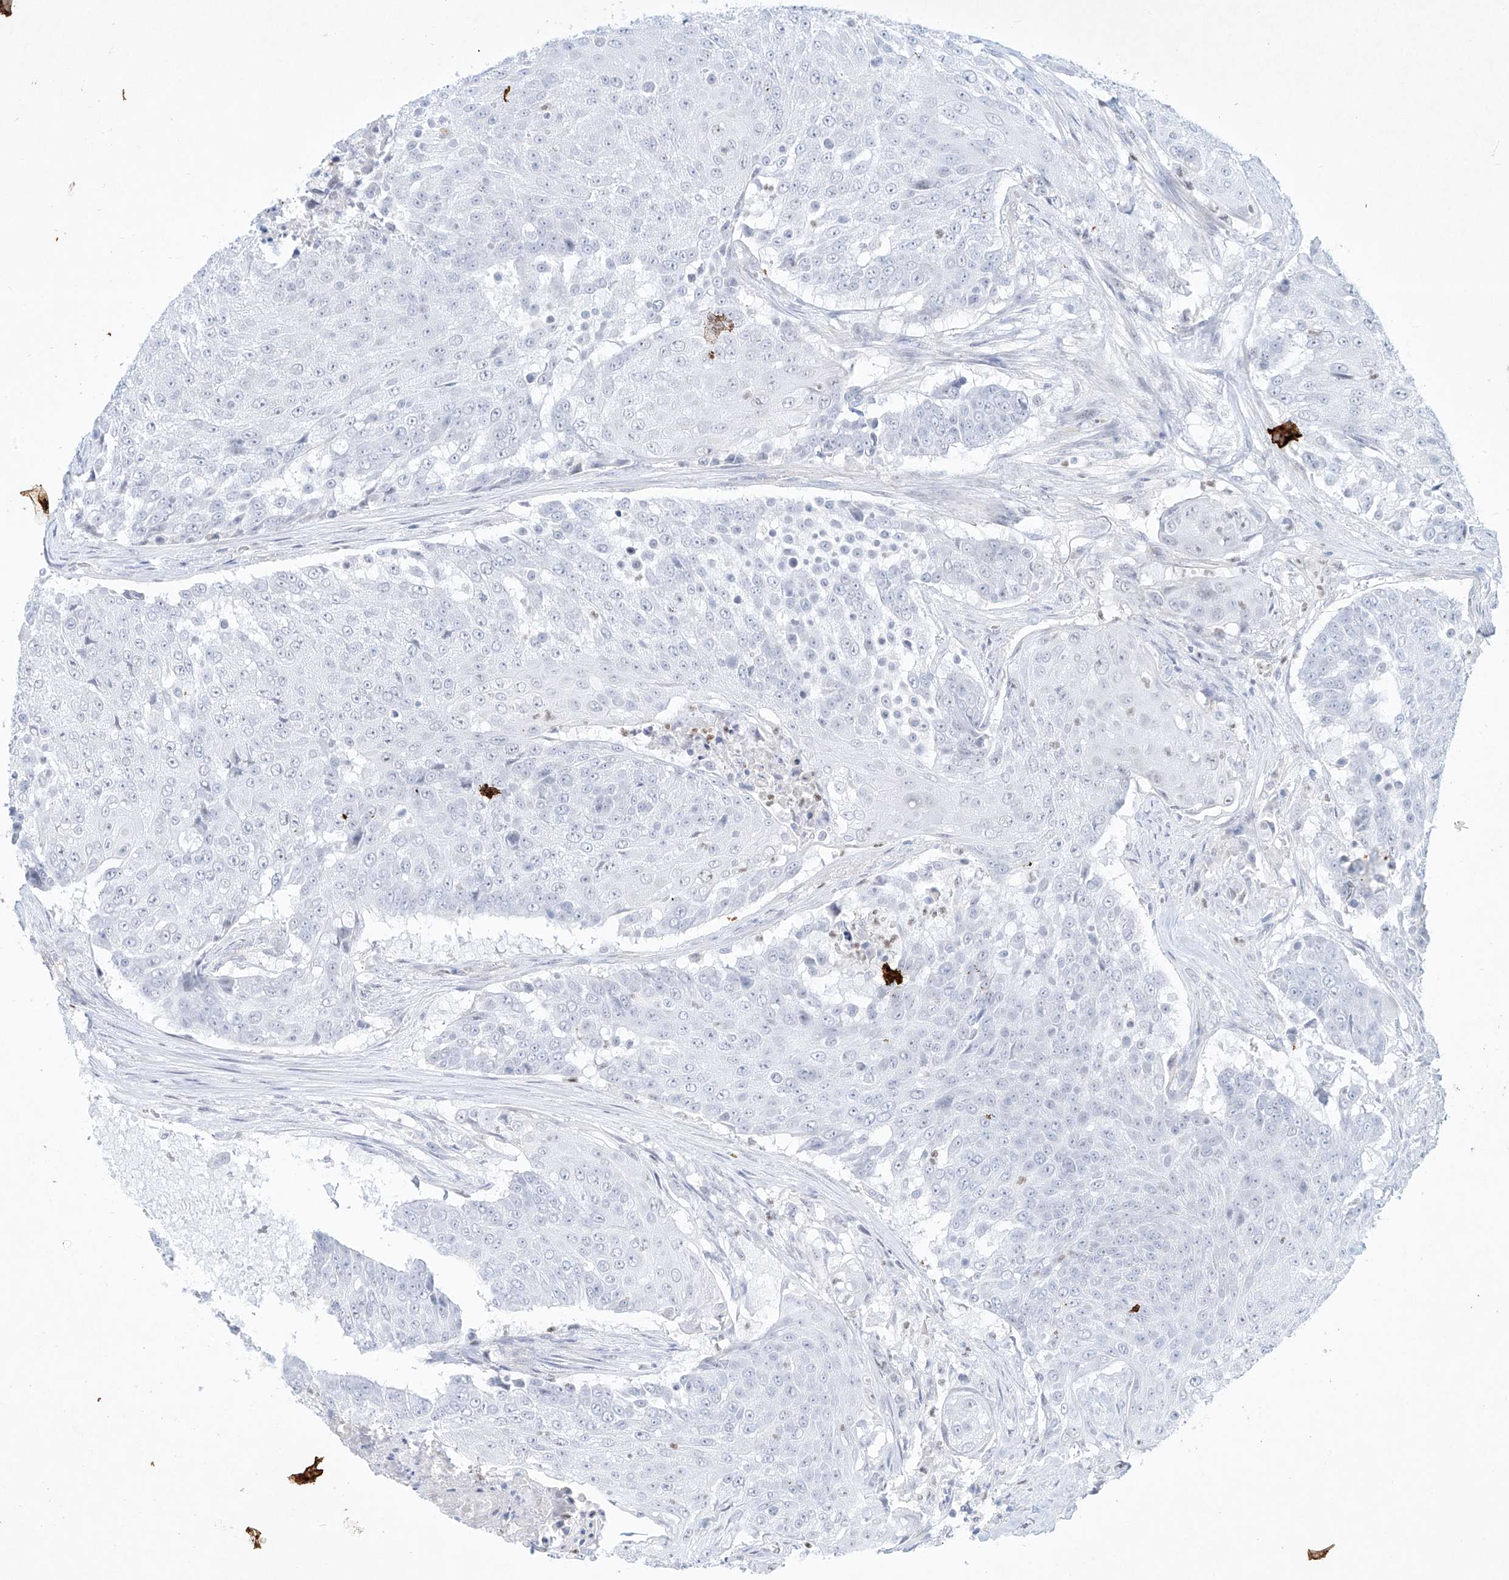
{"staining": {"intensity": "negative", "quantity": "none", "location": "none"}, "tissue": "urothelial cancer", "cell_type": "Tumor cells", "image_type": "cancer", "snomed": [{"axis": "morphology", "description": "Urothelial carcinoma, High grade"}, {"axis": "topography", "description": "Urinary bladder"}], "caption": "A histopathology image of high-grade urothelial carcinoma stained for a protein reveals no brown staining in tumor cells.", "gene": "REEP2", "patient": {"sex": "female", "age": 63}}